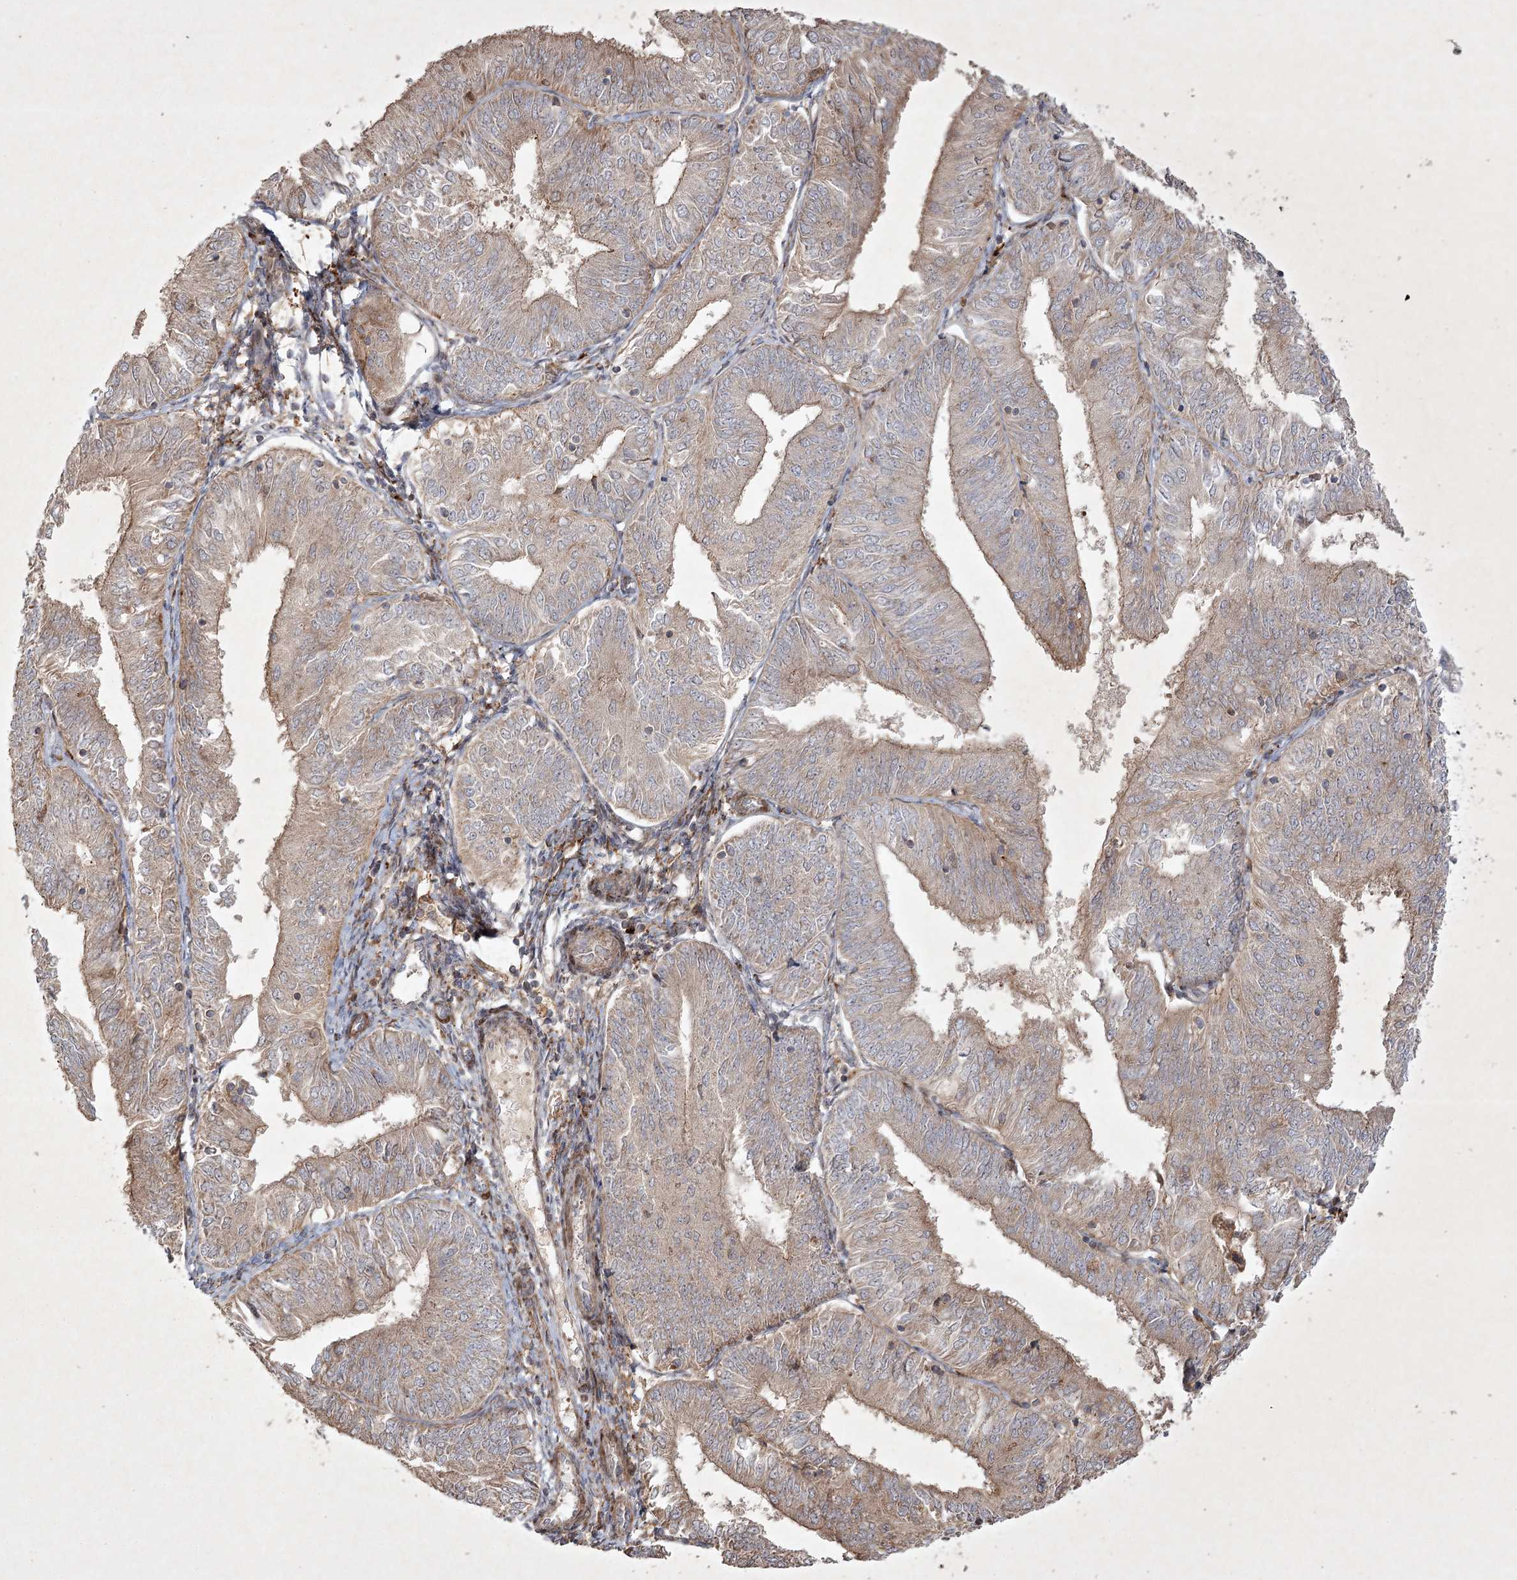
{"staining": {"intensity": "weak", "quantity": ">75%", "location": "cytoplasmic/membranous"}, "tissue": "endometrial cancer", "cell_type": "Tumor cells", "image_type": "cancer", "snomed": [{"axis": "morphology", "description": "Adenocarcinoma, NOS"}, {"axis": "topography", "description": "Endometrium"}], "caption": "Immunohistochemistry of adenocarcinoma (endometrial) shows low levels of weak cytoplasmic/membranous expression in approximately >75% of tumor cells.", "gene": "KBTBD4", "patient": {"sex": "female", "age": 58}}